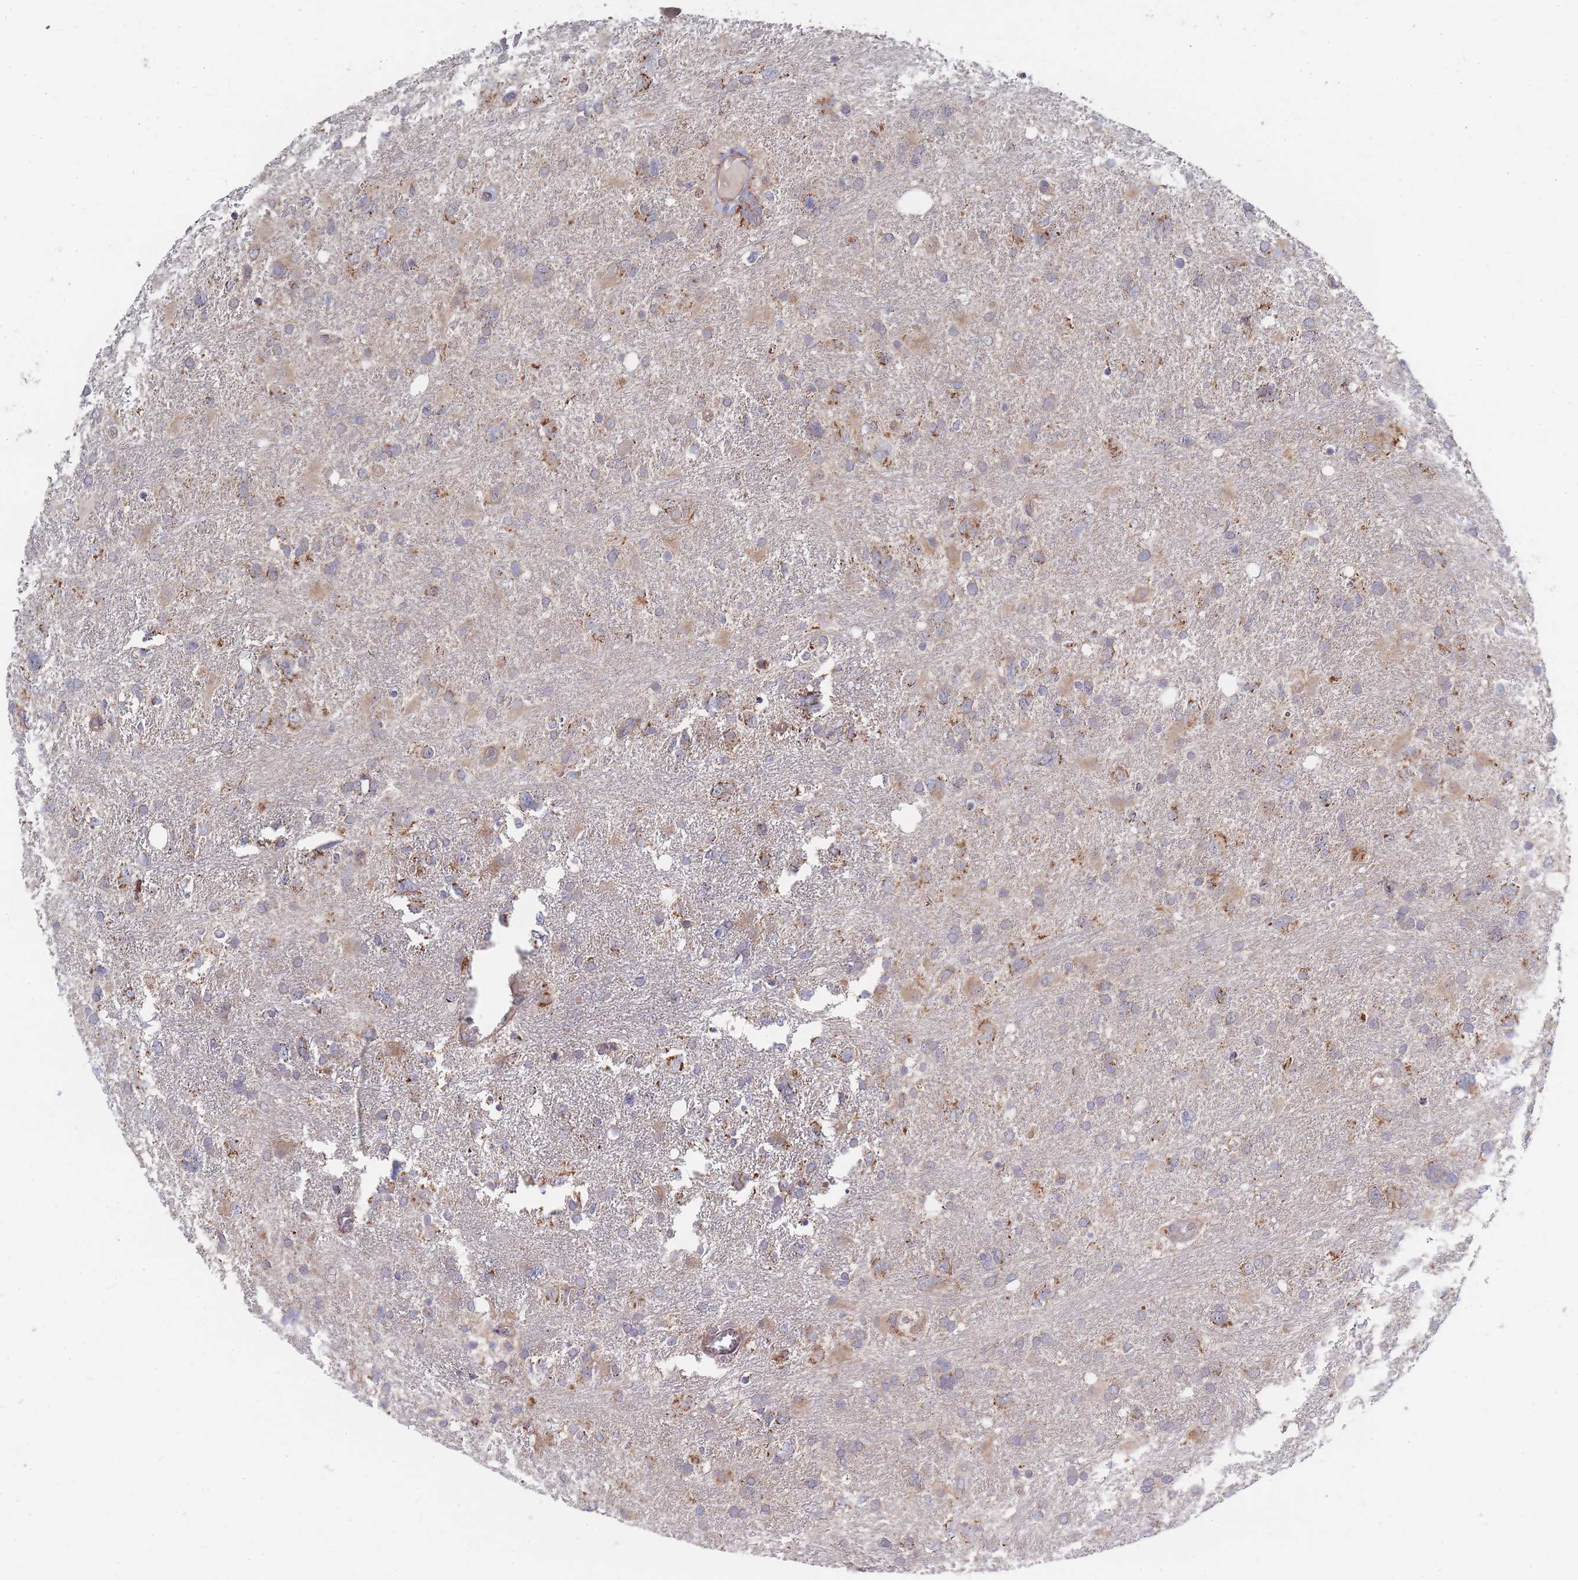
{"staining": {"intensity": "weak", "quantity": "<25%", "location": "cytoplasmic/membranous"}, "tissue": "glioma", "cell_type": "Tumor cells", "image_type": "cancer", "snomed": [{"axis": "morphology", "description": "Glioma, malignant, High grade"}, {"axis": "topography", "description": "Brain"}], "caption": "A photomicrograph of human glioma is negative for staining in tumor cells.", "gene": "NUB1", "patient": {"sex": "male", "age": 61}}